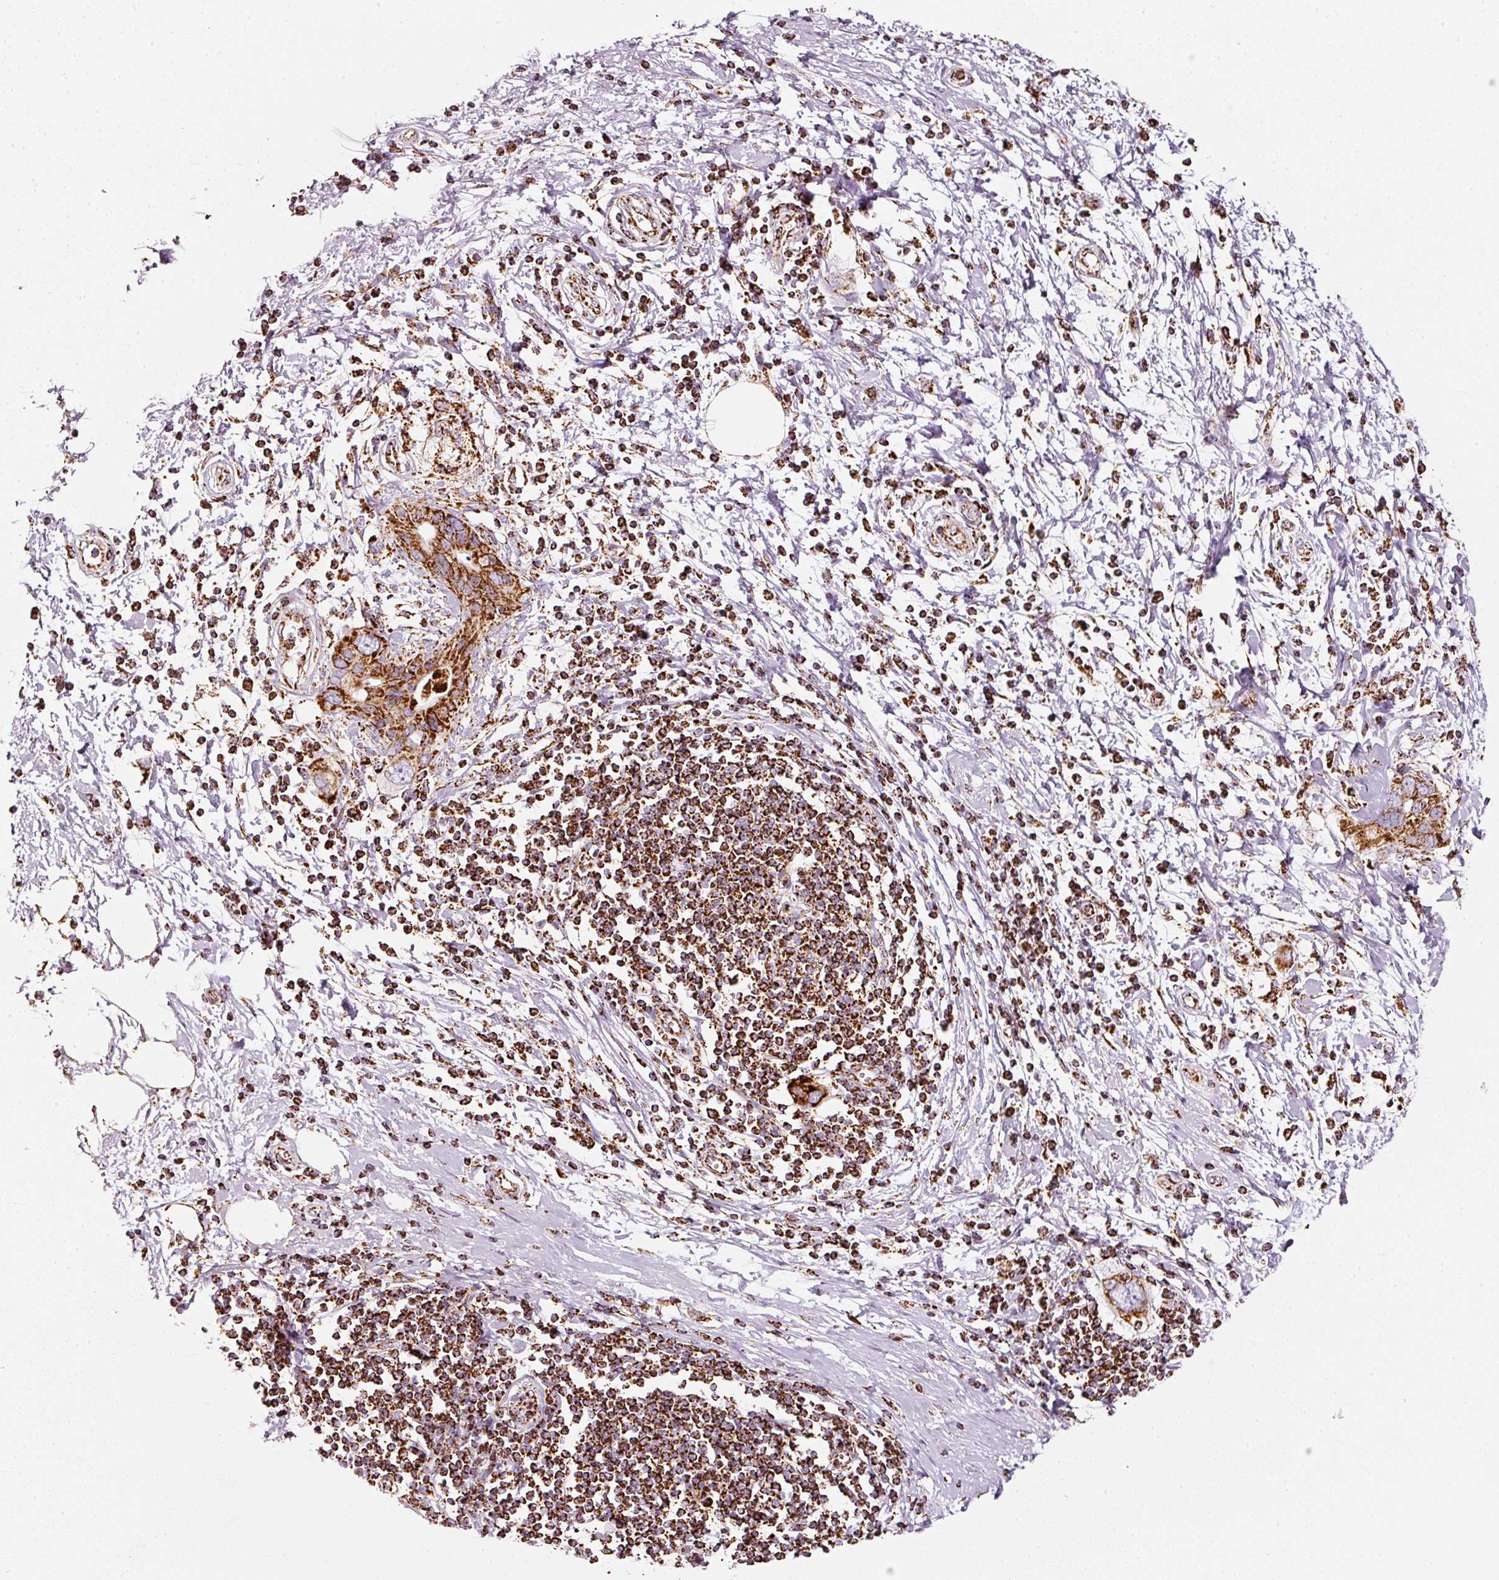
{"staining": {"intensity": "strong", "quantity": ">75%", "location": "cytoplasmic/membranous"}, "tissue": "pancreatic cancer", "cell_type": "Tumor cells", "image_type": "cancer", "snomed": [{"axis": "morphology", "description": "Normal tissue, NOS"}, {"axis": "morphology", "description": "Adenocarcinoma, NOS"}, {"axis": "topography", "description": "Pancreas"}, {"axis": "topography", "description": "Peripheral nerve tissue"}], "caption": "Pancreatic adenocarcinoma was stained to show a protein in brown. There is high levels of strong cytoplasmic/membranous expression in about >75% of tumor cells. The staining is performed using DAB brown chromogen to label protein expression. The nuclei are counter-stained blue using hematoxylin.", "gene": "MT-CO2", "patient": {"sex": "male", "age": 59}}